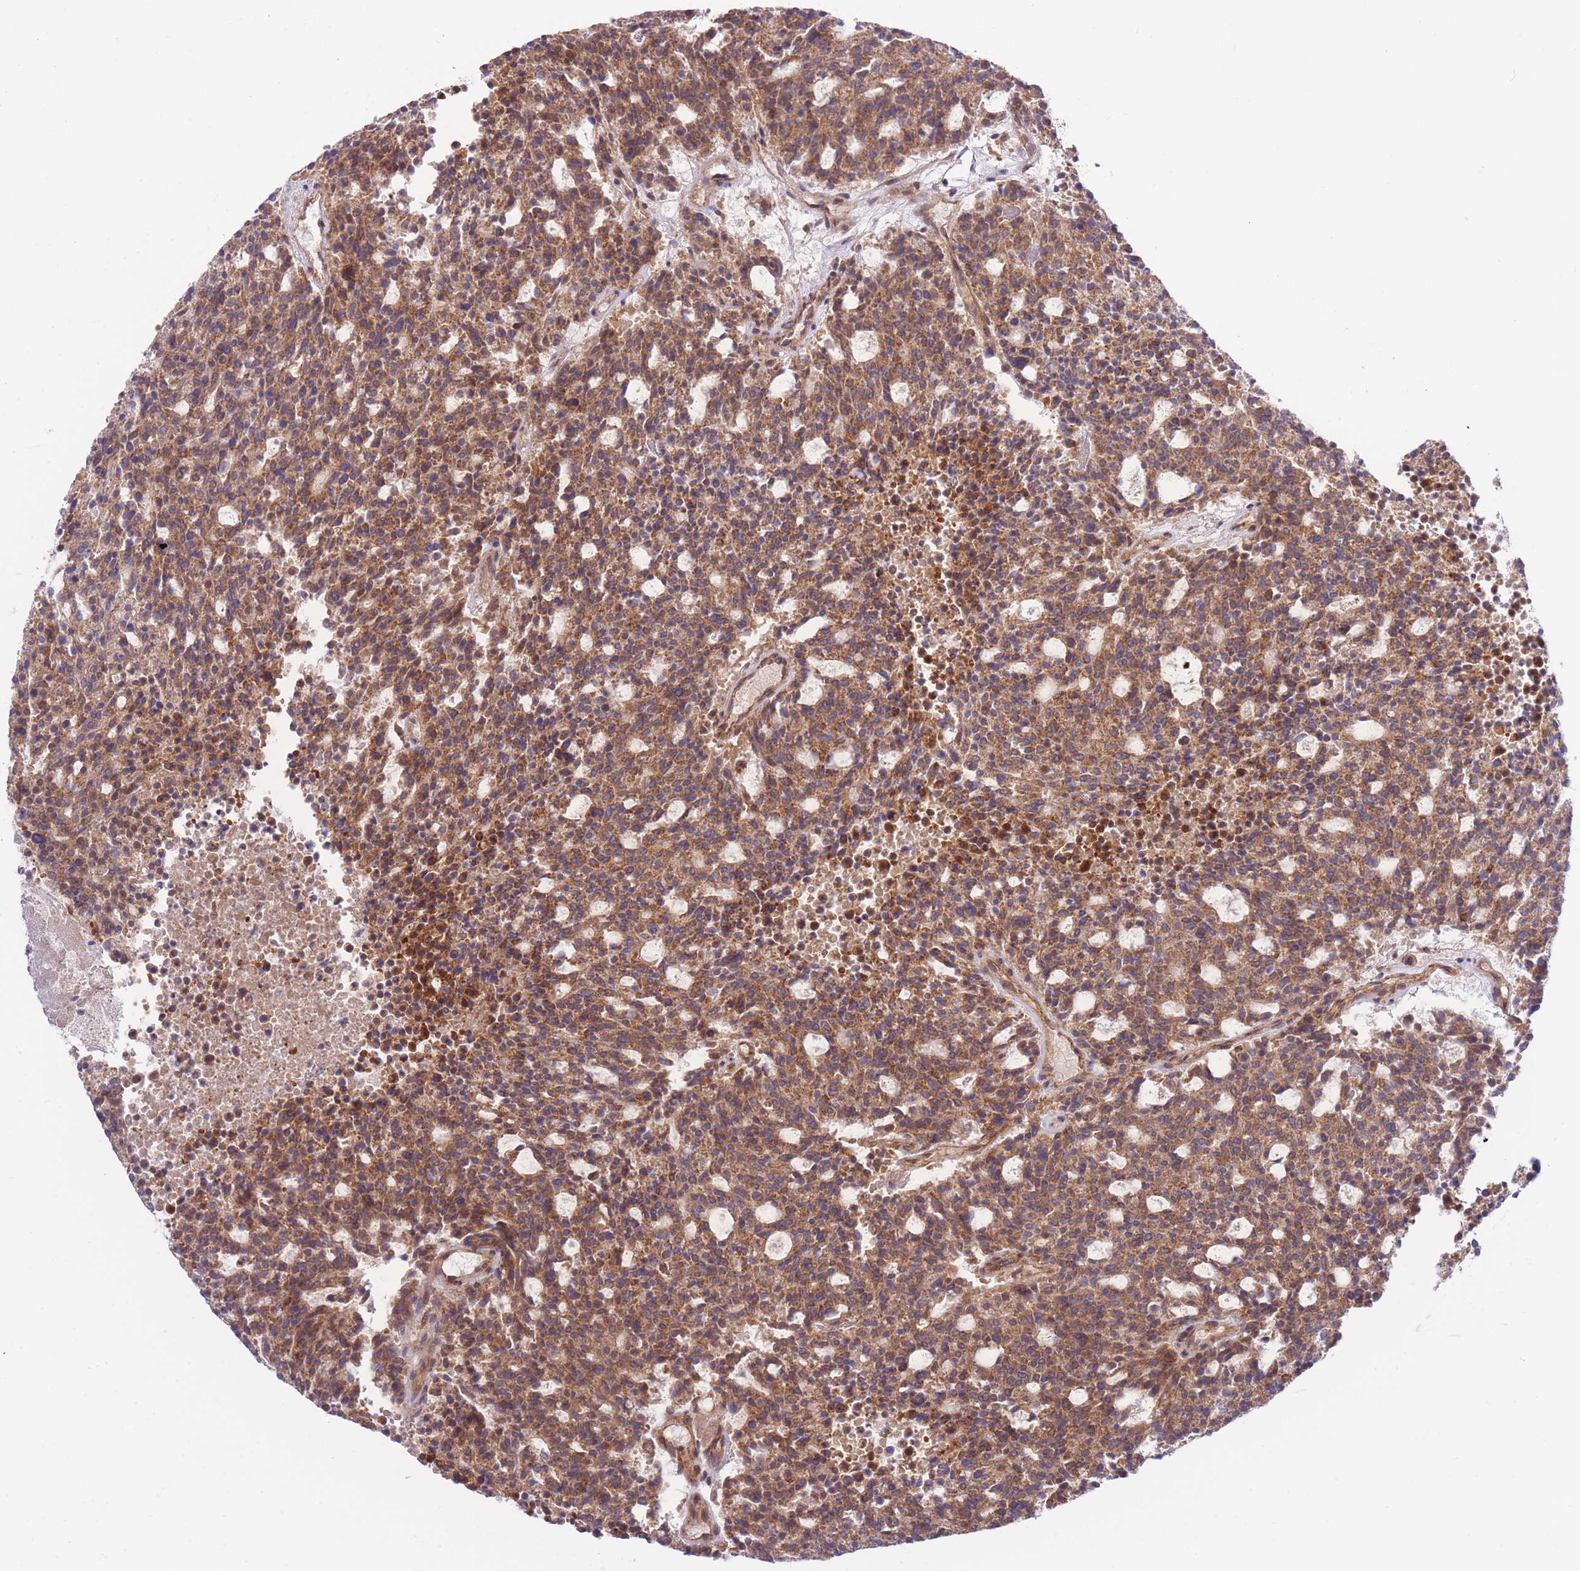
{"staining": {"intensity": "moderate", "quantity": ">75%", "location": "cytoplasmic/membranous"}, "tissue": "carcinoid", "cell_type": "Tumor cells", "image_type": "cancer", "snomed": [{"axis": "morphology", "description": "Carcinoid, malignant, NOS"}, {"axis": "topography", "description": "Pancreas"}], "caption": "Protein staining of carcinoid (malignant) tissue exhibits moderate cytoplasmic/membranous staining in about >75% of tumor cells.", "gene": "CHAC1", "patient": {"sex": "female", "age": 54}}